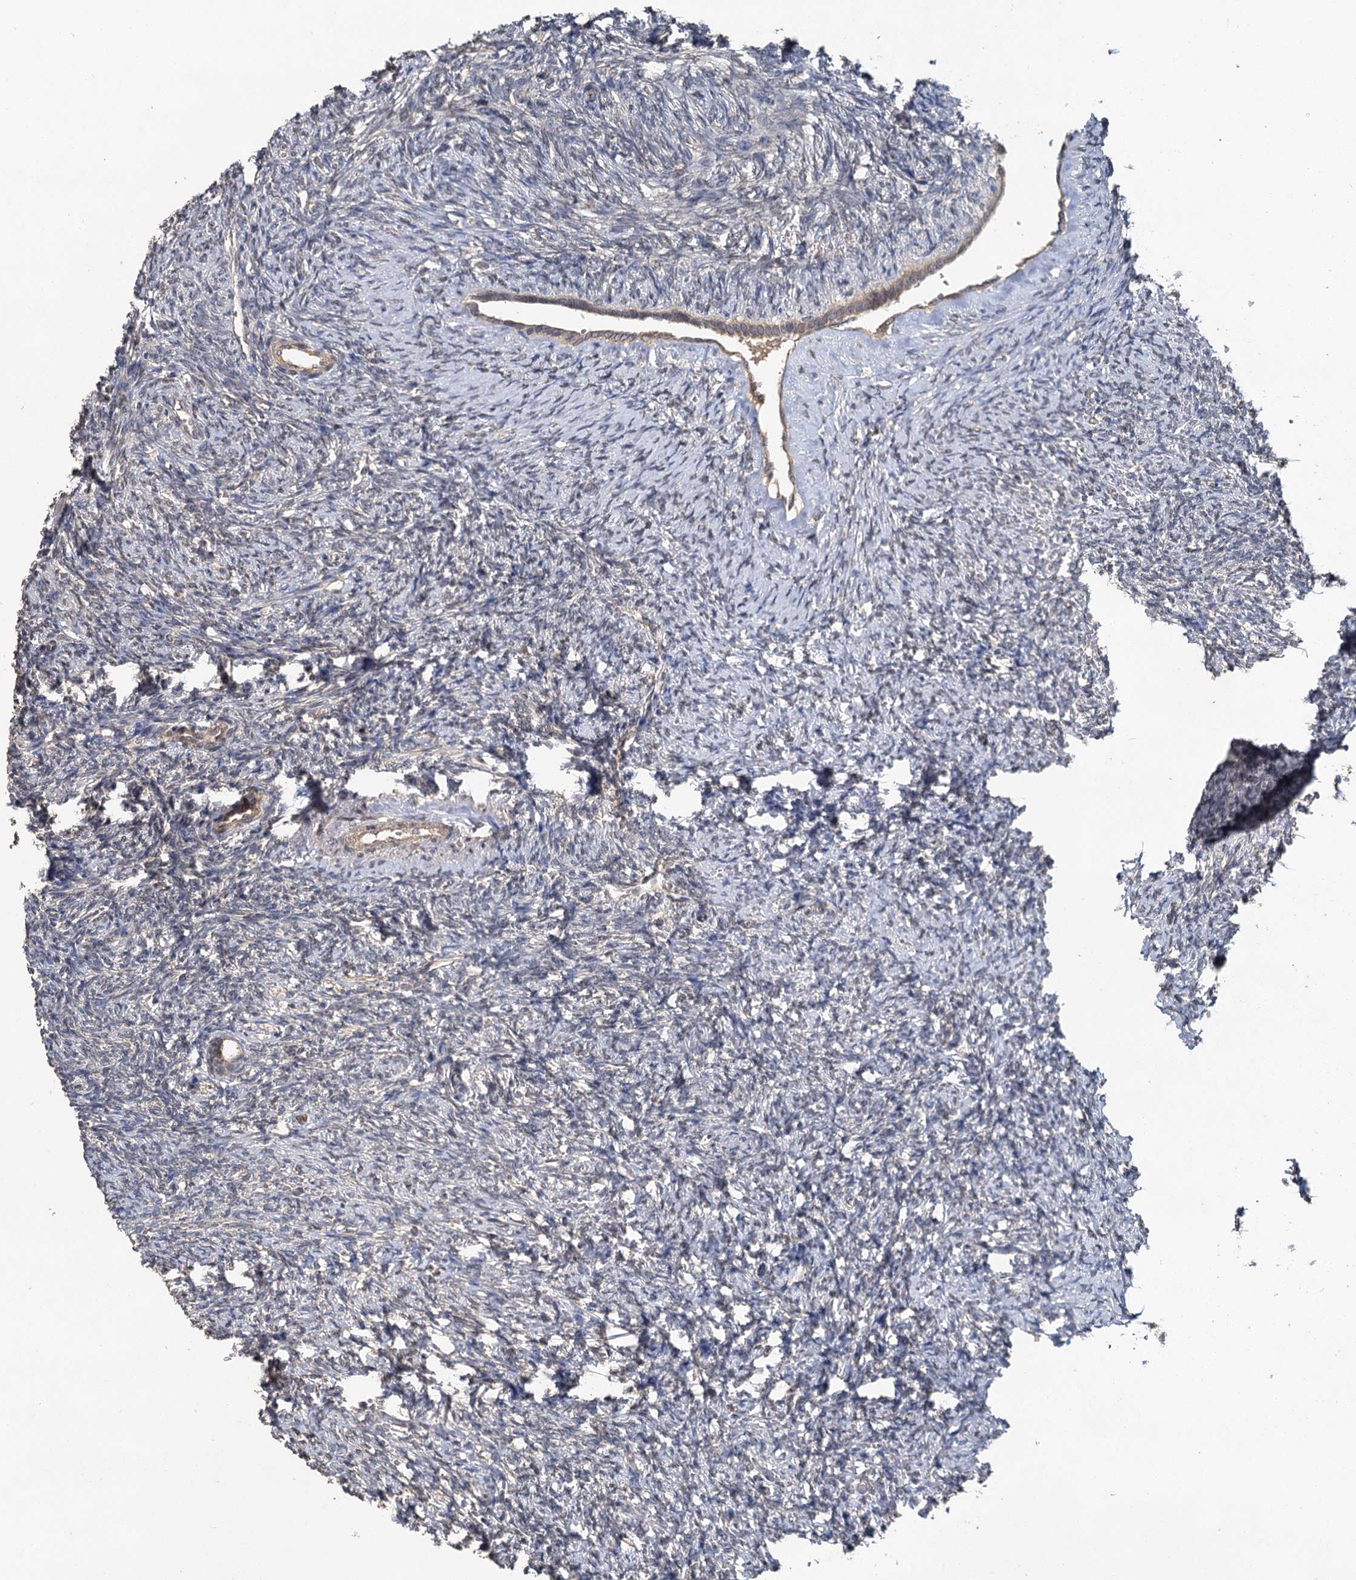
{"staining": {"intensity": "negative", "quantity": "none", "location": "none"}, "tissue": "ovary", "cell_type": "Ovarian stroma cells", "image_type": "normal", "snomed": [{"axis": "morphology", "description": "Normal tissue, NOS"}, {"axis": "topography", "description": "Ovary"}], "caption": "This photomicrograph is of normal ovary stained with IHC to label a protein in brown with the nuclei are counter-stained blue. There is no staining in ovarian stroma cells.", "gene": "ZNF324", "patient": {"sex": "female", "age": 41}}